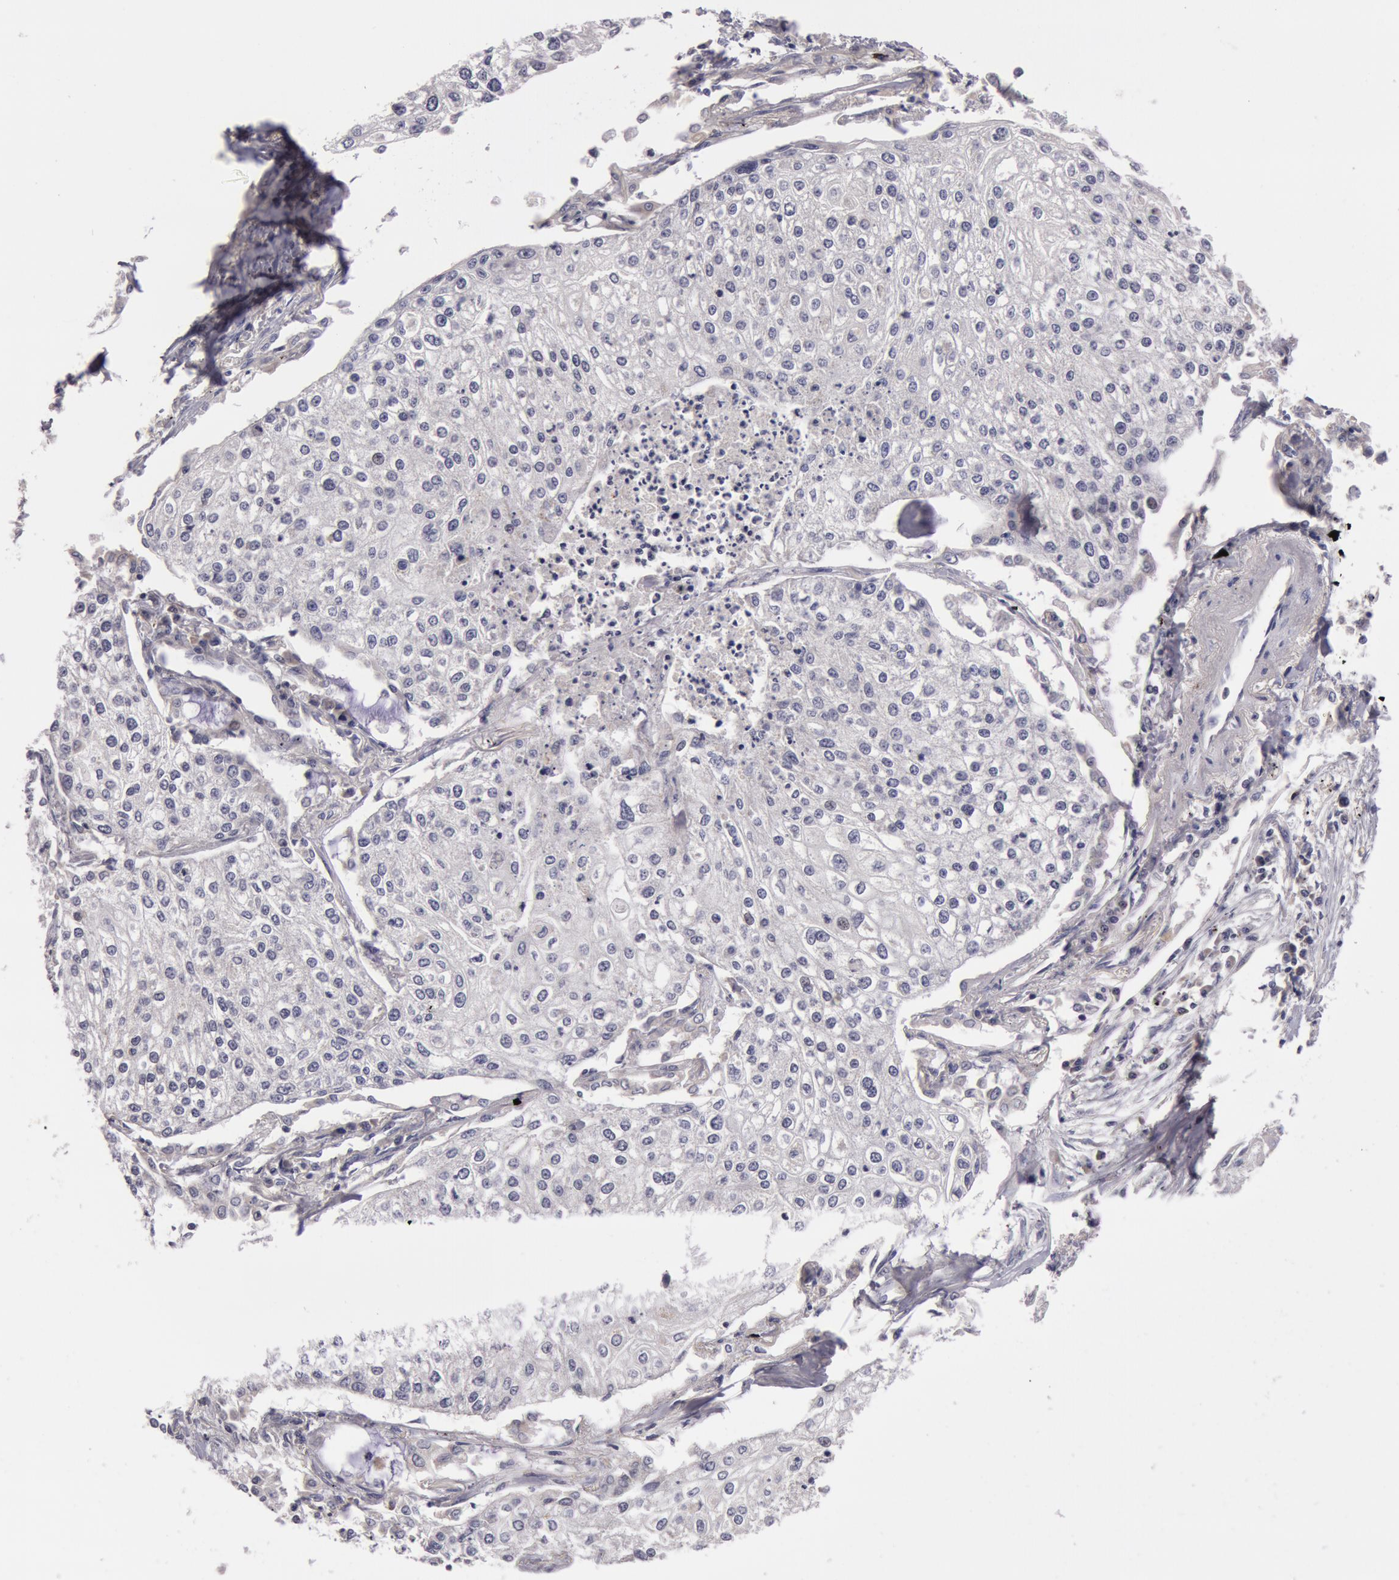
{"staining": {"intensity": "negative", "quantity": "none", "location": "none"}, "tissue": "lung cancer", "cell_type": "Tumor cells", "image_type": "cancer", "snomed": [{"axis": "morphology", "description": "Squamous cell carcinoma, NOS"}, {"axis": "topography", "description": "Lung"}], "caption": "Squamous cell carcinoma (lung) was stained to show a protein in brown. There is no significant expression in tumor cells. (DAB (3,3'-diaminobenzidine) immunohistochemistry (IHC), high magnification).", "gene": "SYTL4", "patient": {"sex": "male", "age": 75}}